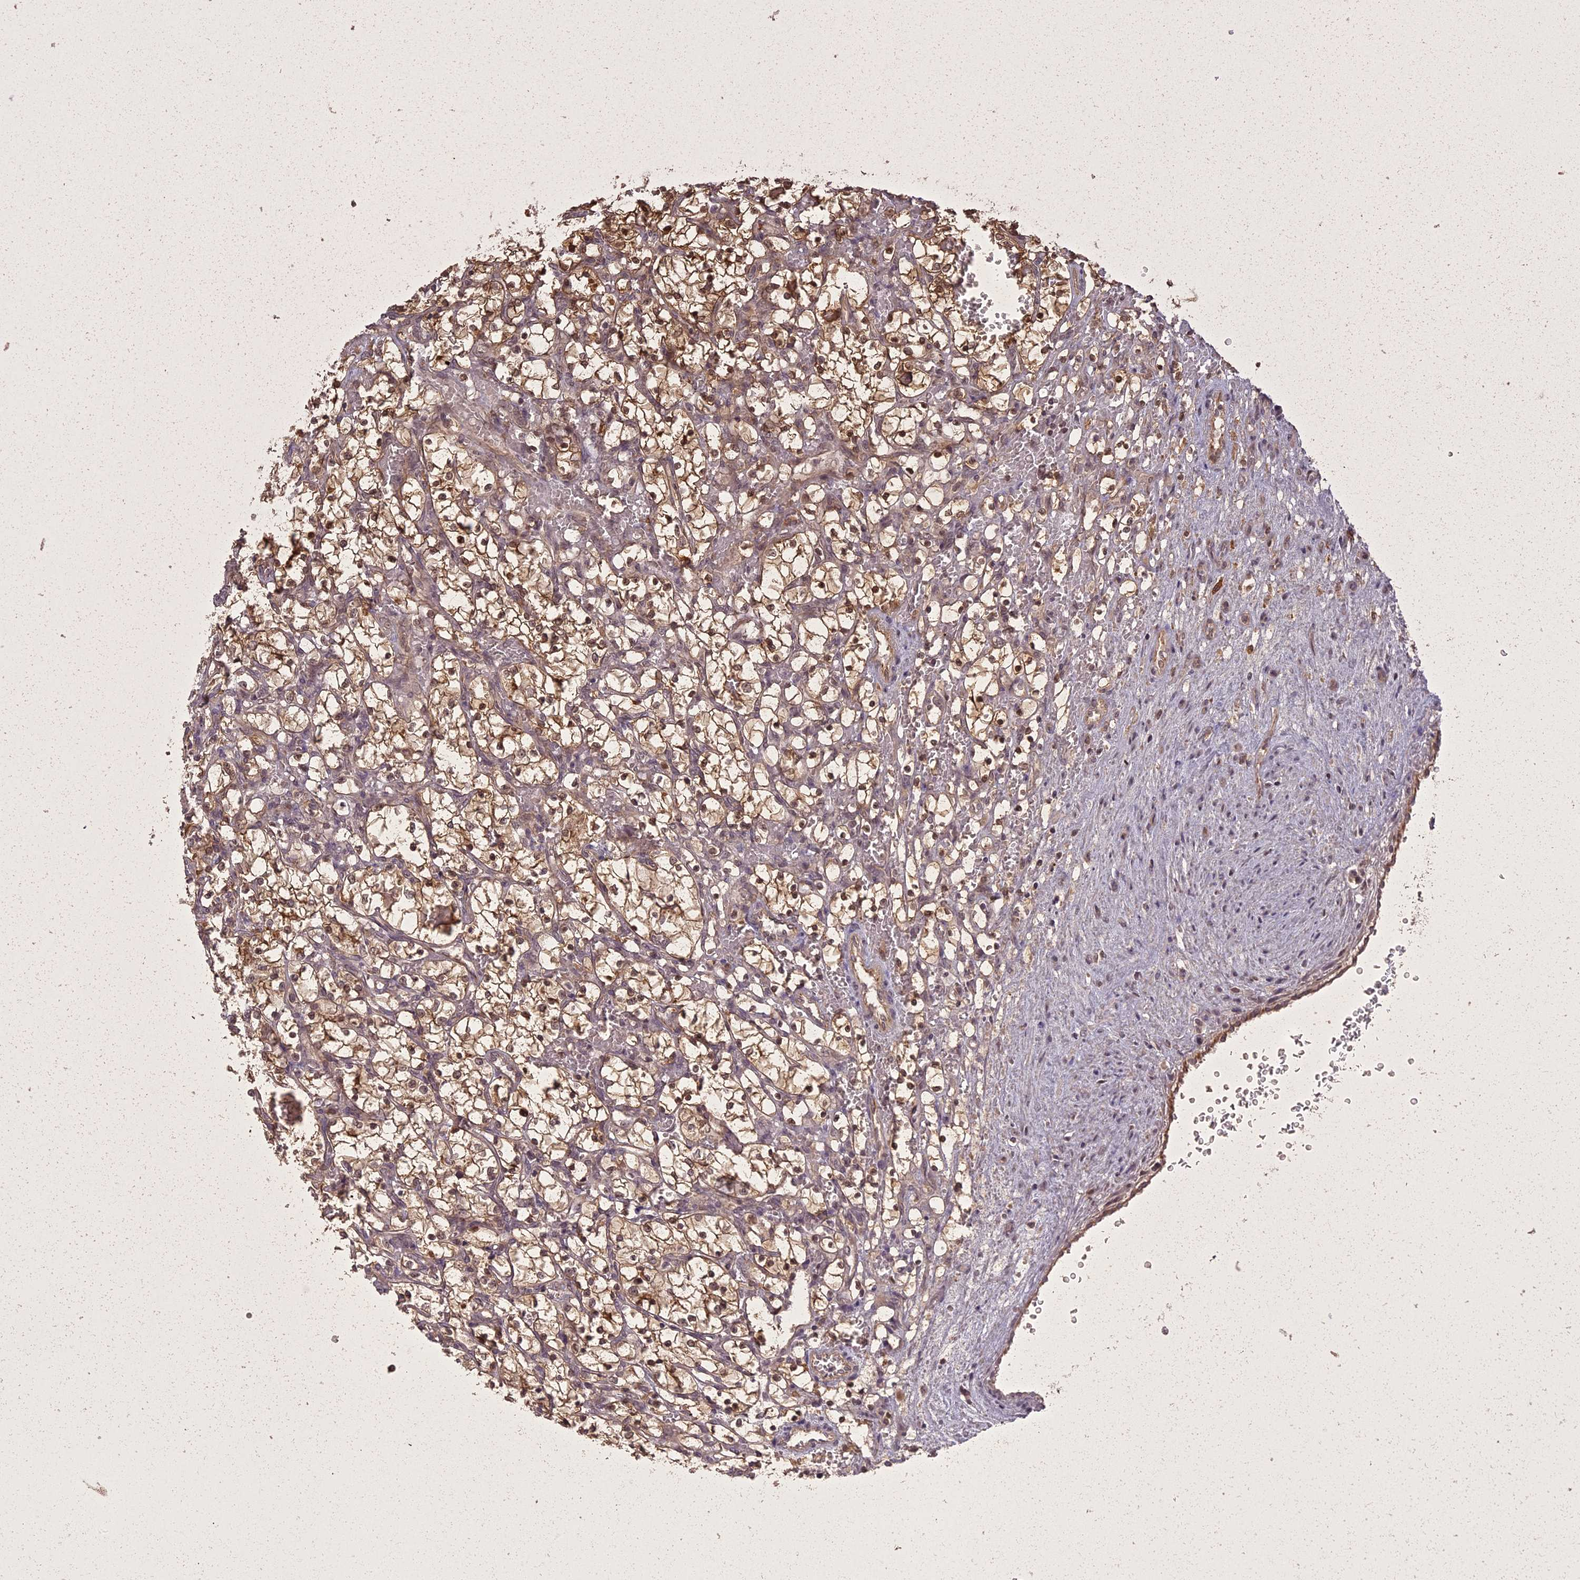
{"staining": {"intensity": "moderate", "quantity": ">75%", "location": "cytoplasmic/membranous,nuclear"}, "tissue": "renal cancer", "cell_type": "Tumor cells", "image_type": "cancer", "snomed": [{"axis": "morphology", "description": "Adenocarcinoma, NOS"}, {"axis": "topography", "description": "Kidney"}], "caption": "There is medium levels of moderate cytoplasmic/membranous and nuclear staining in tumor cells of renal cancer, as demonstrated by immunohistochemical staining (brown color).", "gene": "ING5", "patient": {"sex": "female", "age": 69}}